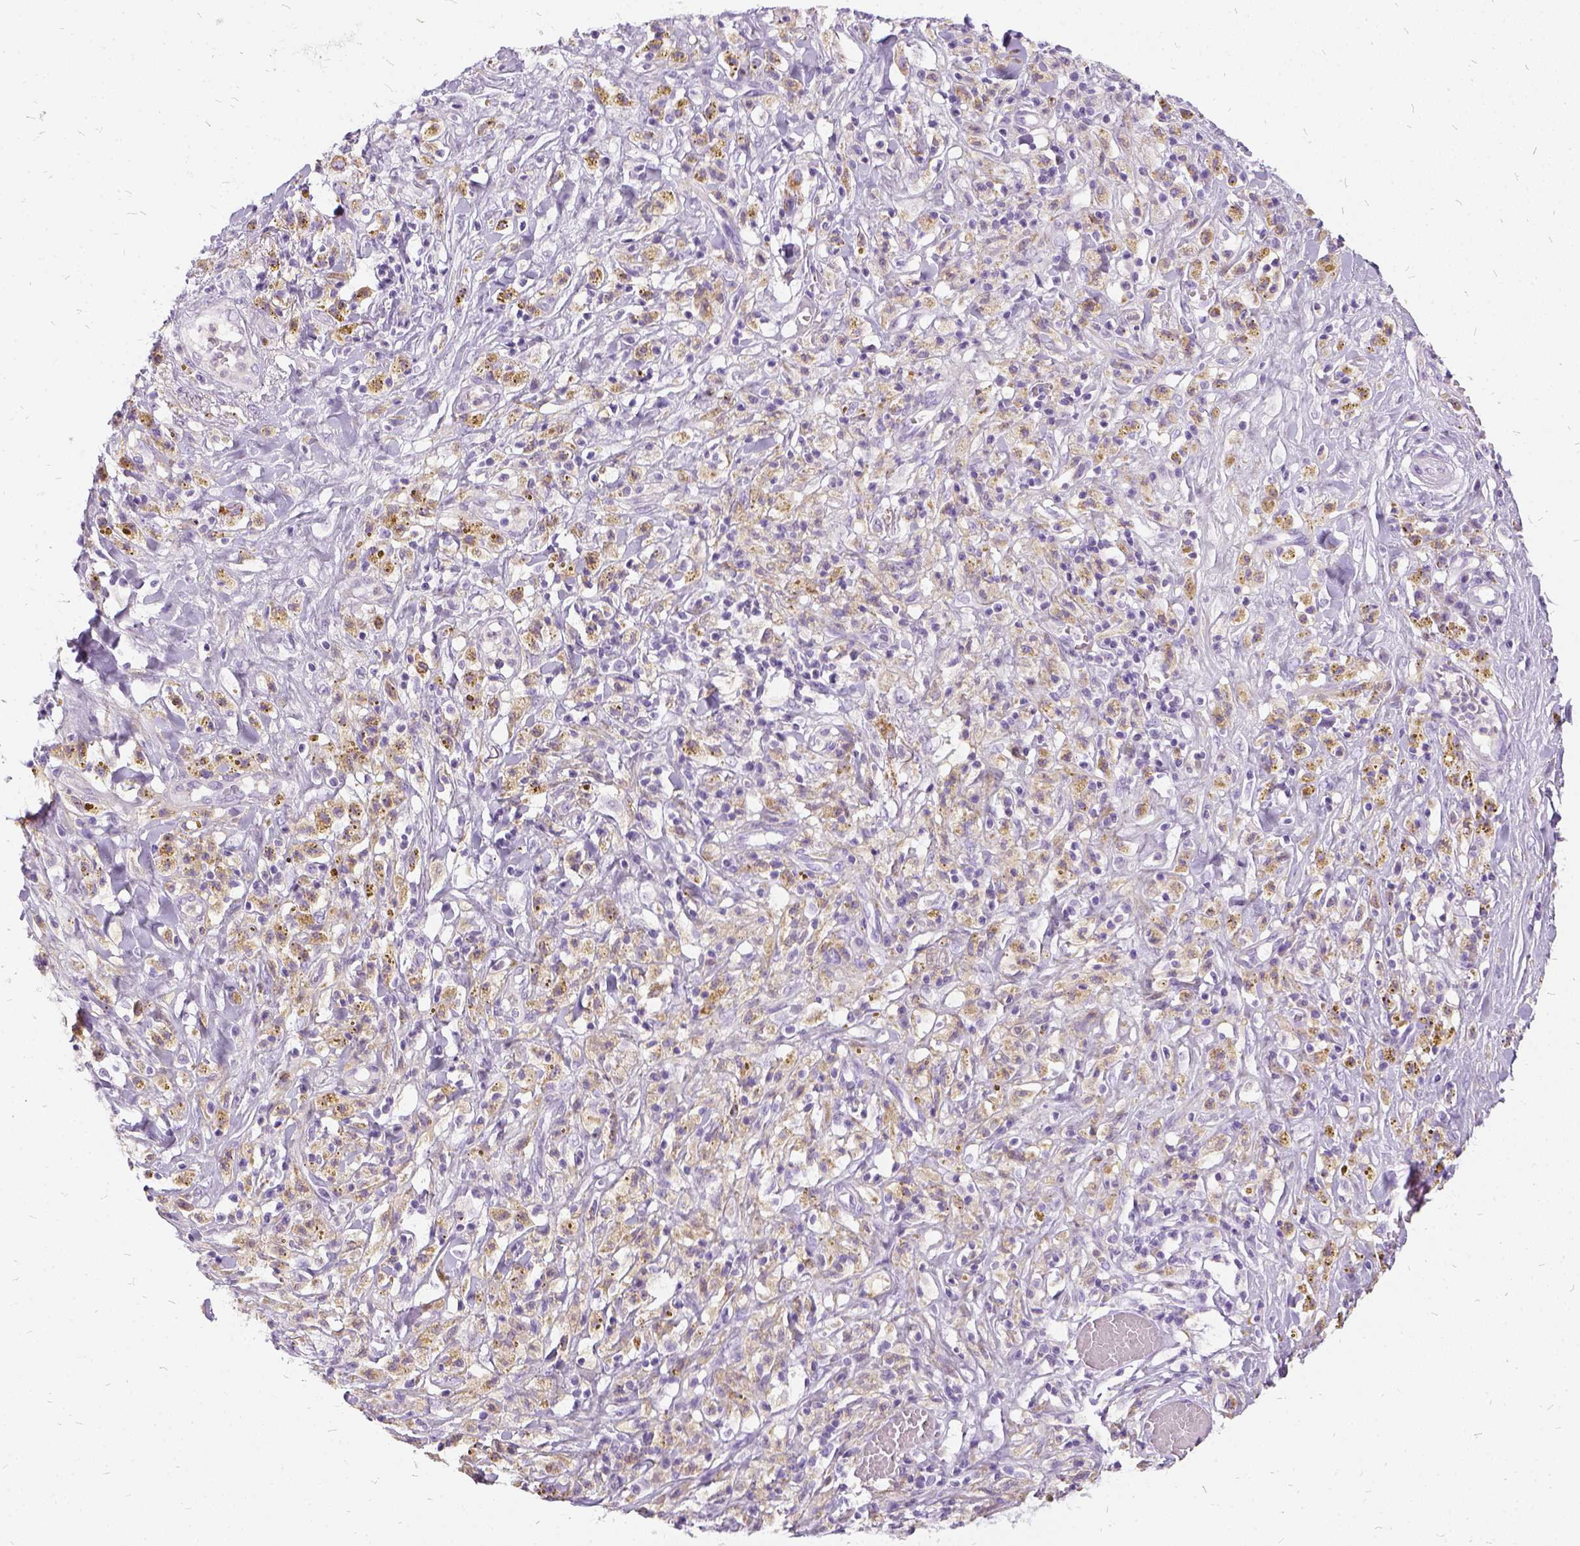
{"staining": {"intensity": "negative", "quantity": "none", "location": "none"}, "tissue": "melanoma", "cell_type": "Tumor cells", "image_type": "cancer", "snomed": [{"axis": "morphology", "description": "Malignant melanoma, NOS"}, {"axis": "topography", "description": "Skin"}], "caption": "DAB immunohistochemical staining of malignant melanoma displays no significant staining in tumor cells. The staining was performed using DAB to visualize the protein expression in brown, while the nuclei were stained in blue with hematoxylin (Magnification: 20x).", "gene": "FDX1", "patient": {"sex": "female", "age": 91}}